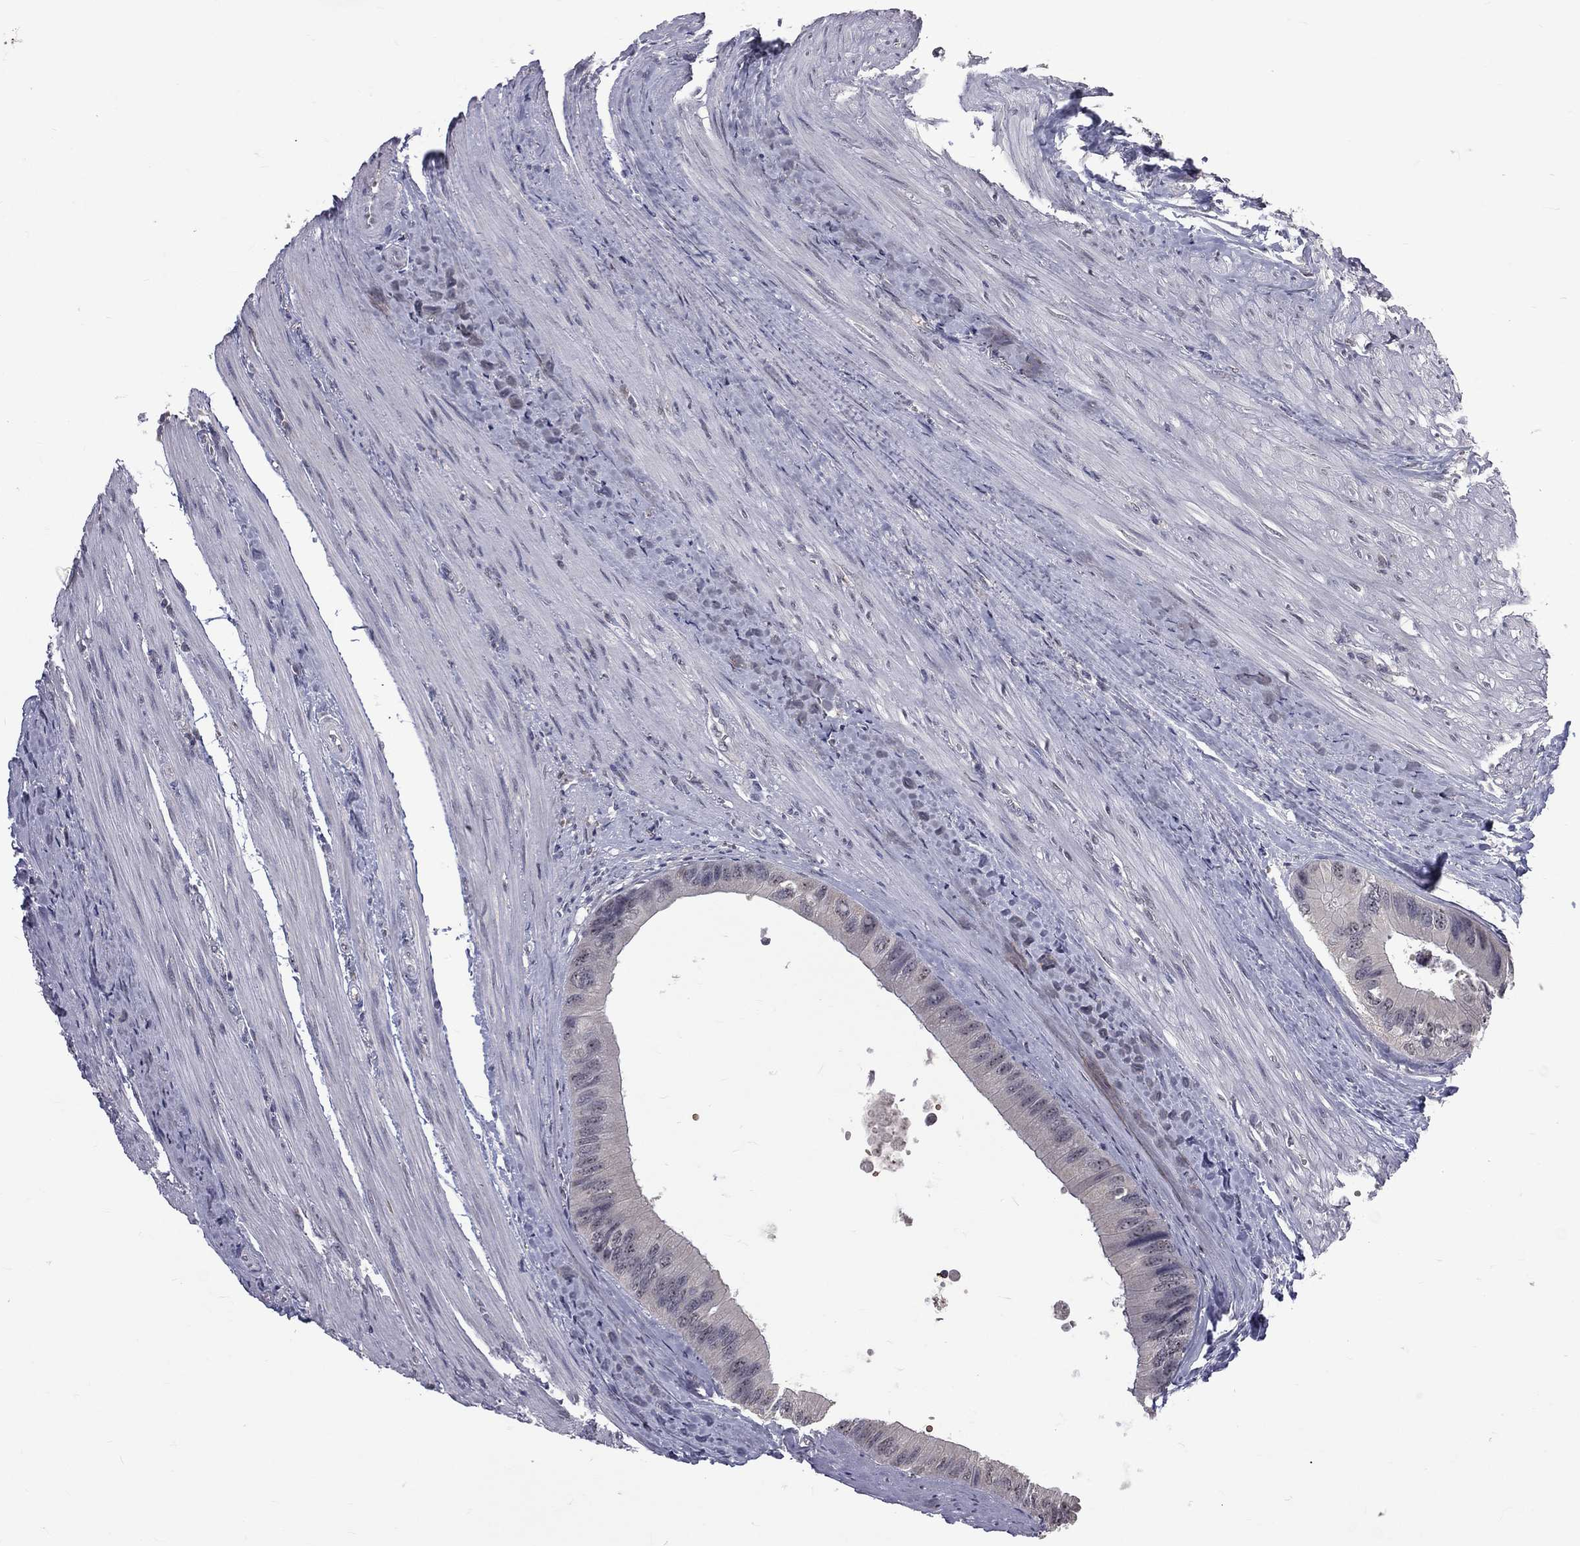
{"staining": {"intensity": "moderate", "quantity": "<25%", "location": "nuclear"}, "tissue": "colorectal cancer", "cell_type": "Tumor cells", "image_type": "cancer", "snomed": [{"axis": "morphology", "description": "Normal tissue, NOS"}, {"axis": "morphology", "description": "Adenocarcinoma, NOS"}, {"axis": "topography", "description": "Colon"}], "caption": "Colorectal cancer stained with DAB (3,3'-diaminobenzidine) immunohistochemistry exhibits low levels of moderate nuclear expression in about <25% of tumor cells.", "gene": "DSG4", "patient": {"sex": "male", "age": 65}}